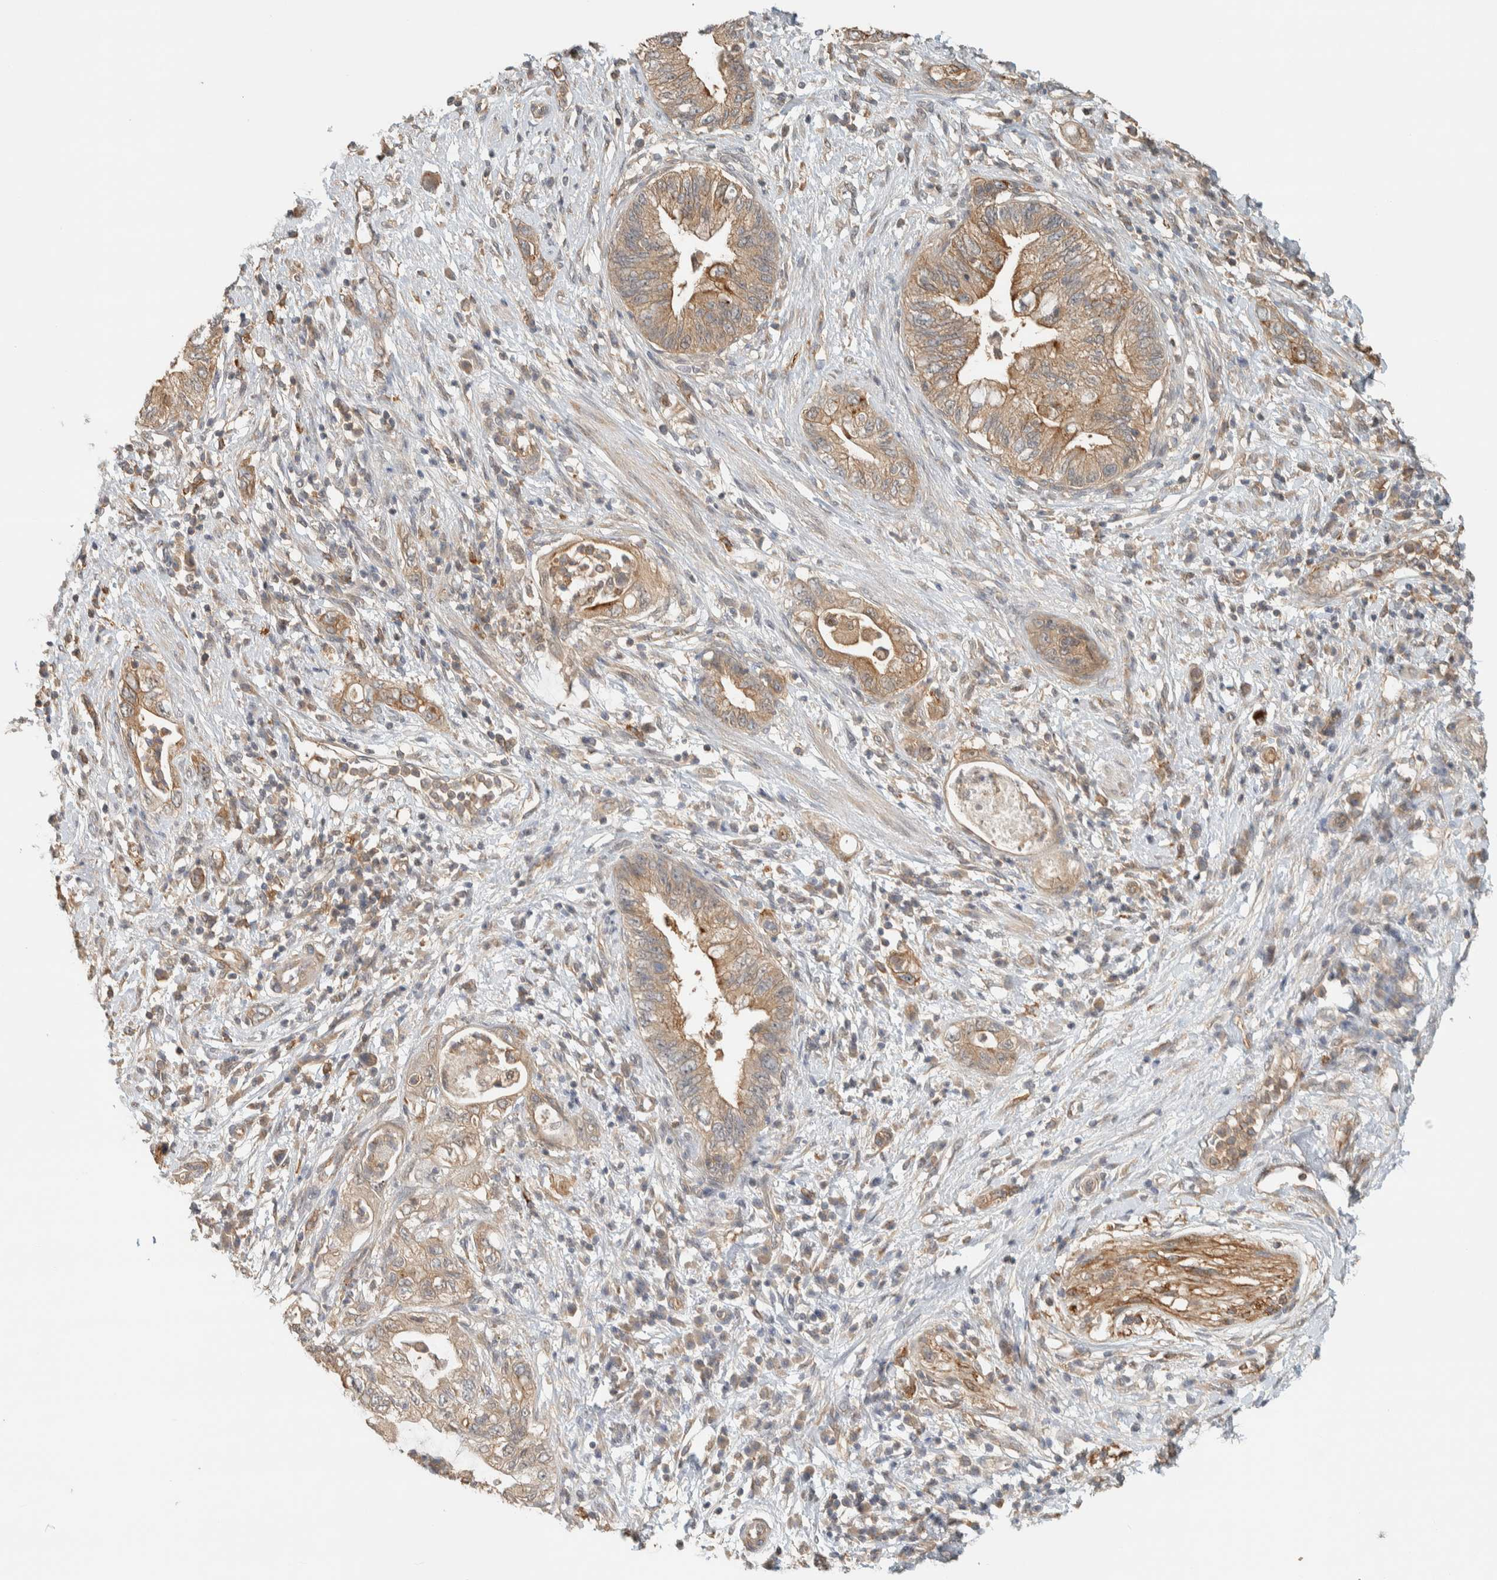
{"staining": {"intensity": "moderate", "quantity": ">75%", "location": "cytoplasmic/membranous"}, "tissue": "pancreatic cancer", "cell_type": "Tumor cells", "image_type": "cancer", "snomed": [{"axis": "morphology", "description": "Adenocarcinoma, NOS"}, {"axis": "topography", "description": "Pancreas"}], "caption": "About >75% of tumor cells in pancreatic adenocarcinoma exhibit moderate cytoplasmic/membranous protein staining as visualized by brown immunohistochemical staining.", "gene": "RAB11FIP1", "patient": {"sex": "female", "age": 73}}